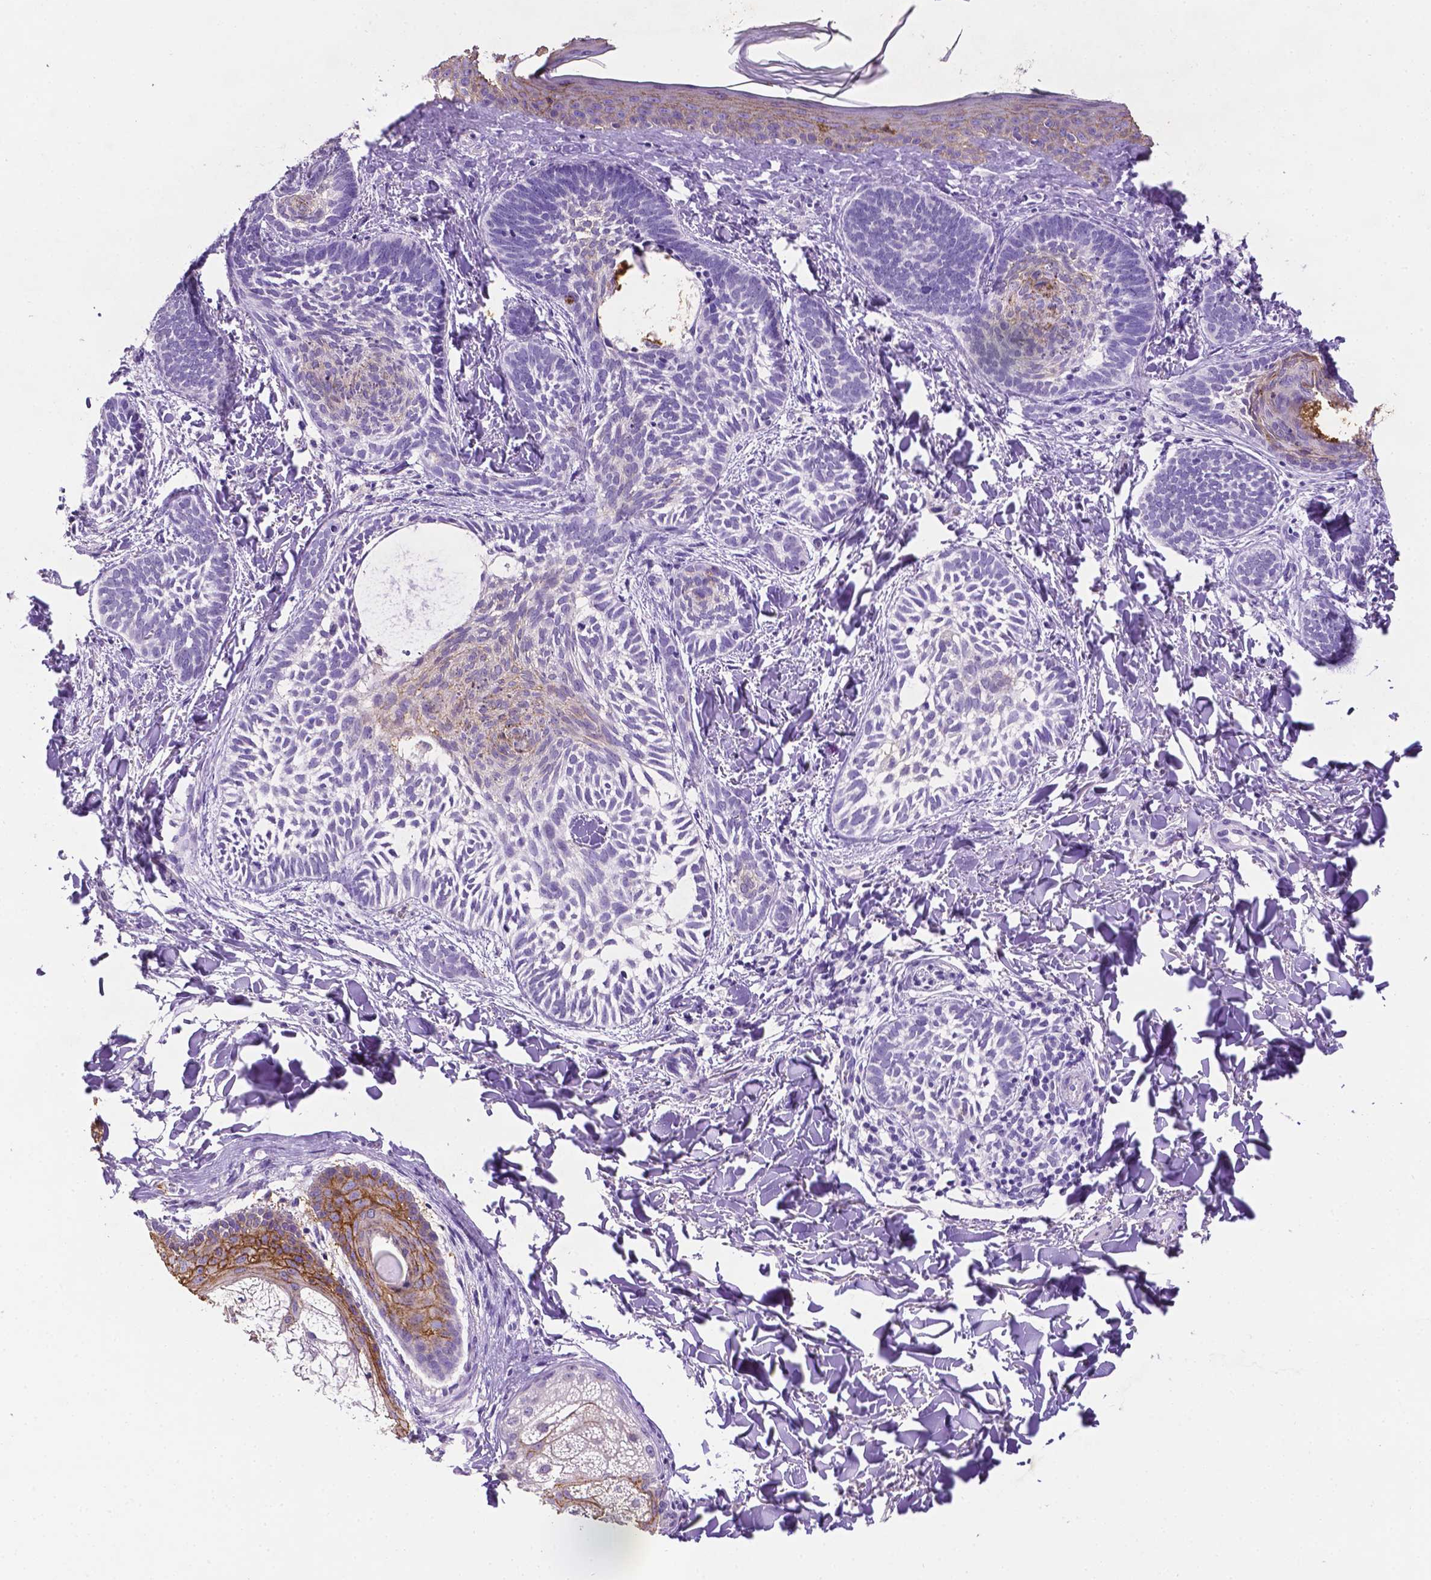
{"staining": {"intensity": "moderate", "quantity": "<25%", "location": "cytoplasmic/membranous"}, "tissue": "skin cancer", "cell_type": "Tumor cells", "image_type": "cancer", "snomed": [{"axis": "morphology", "description": "Normal tissue, NOS"}, {"axis": "morphology", "description": "Basal cell carcinoma"}, {"axis": "topography", "description": "Skin"}], "caption": "A brown stain labels moderate cytoplasmic/membranous expression of a protein in skin basal cell carcinoma tumor cells.", "gene": "TACSTD2", "patient": {"sex": "male", "age": 46}}